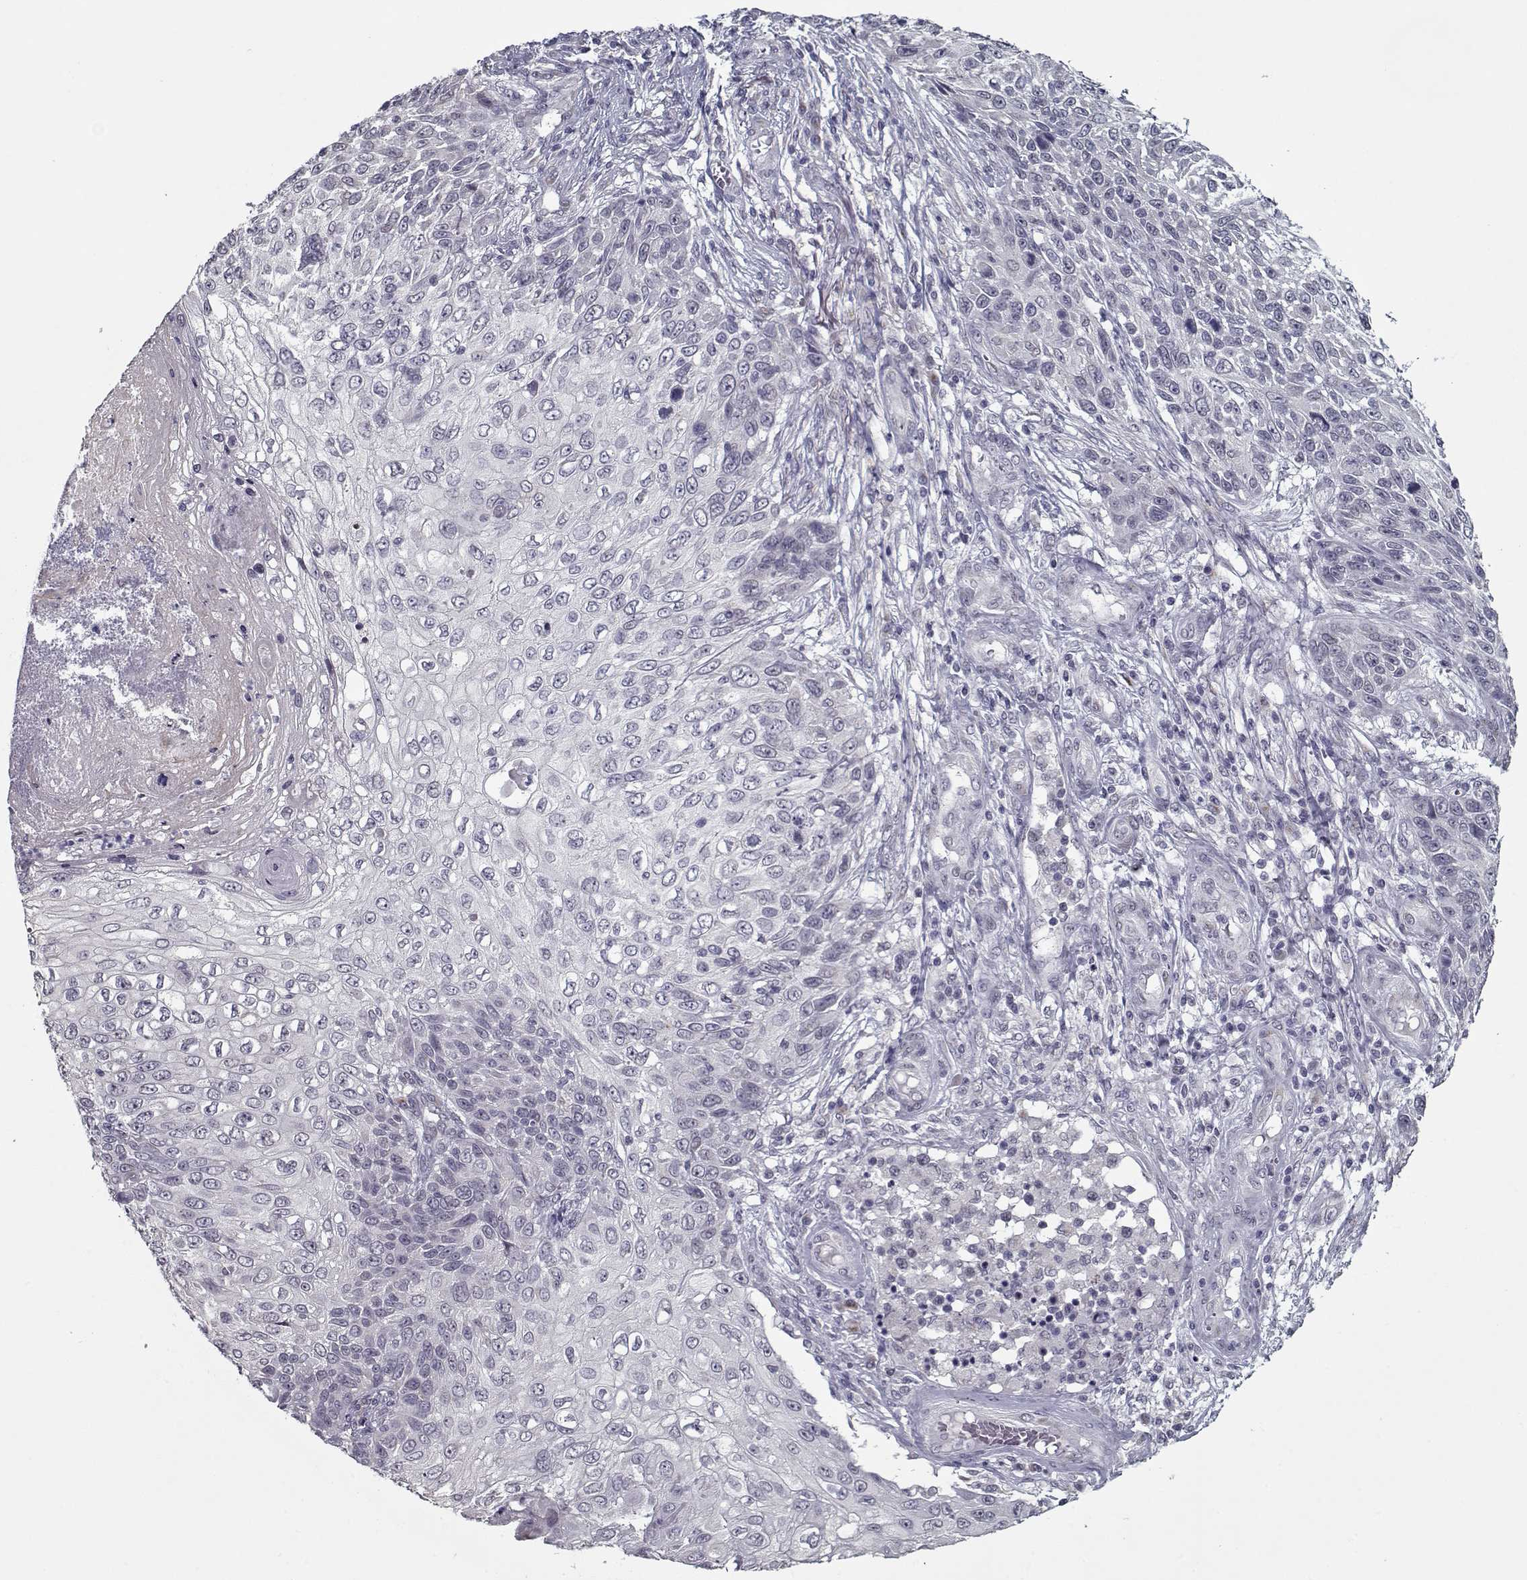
{"staining": {"intensity": "negative", "quantity": "none", "location": "none"}, "tissue": "skin cancer", "cell_type": "Tumor cells", "image_type": "cancer", "snomed": [{"axis": "morphology", "description": "Squamous cell carcinoma, NOS"}, {"axis": "topography", "description": "Skin"}], "caption": "This is a histopathology image of immunohistochemistry staining of skin cancer (squamous cell carcinoma), which shows no staining in tumor cells.", "gene": "SEC16B", "patient": {"sex": "male", "age": 92}}